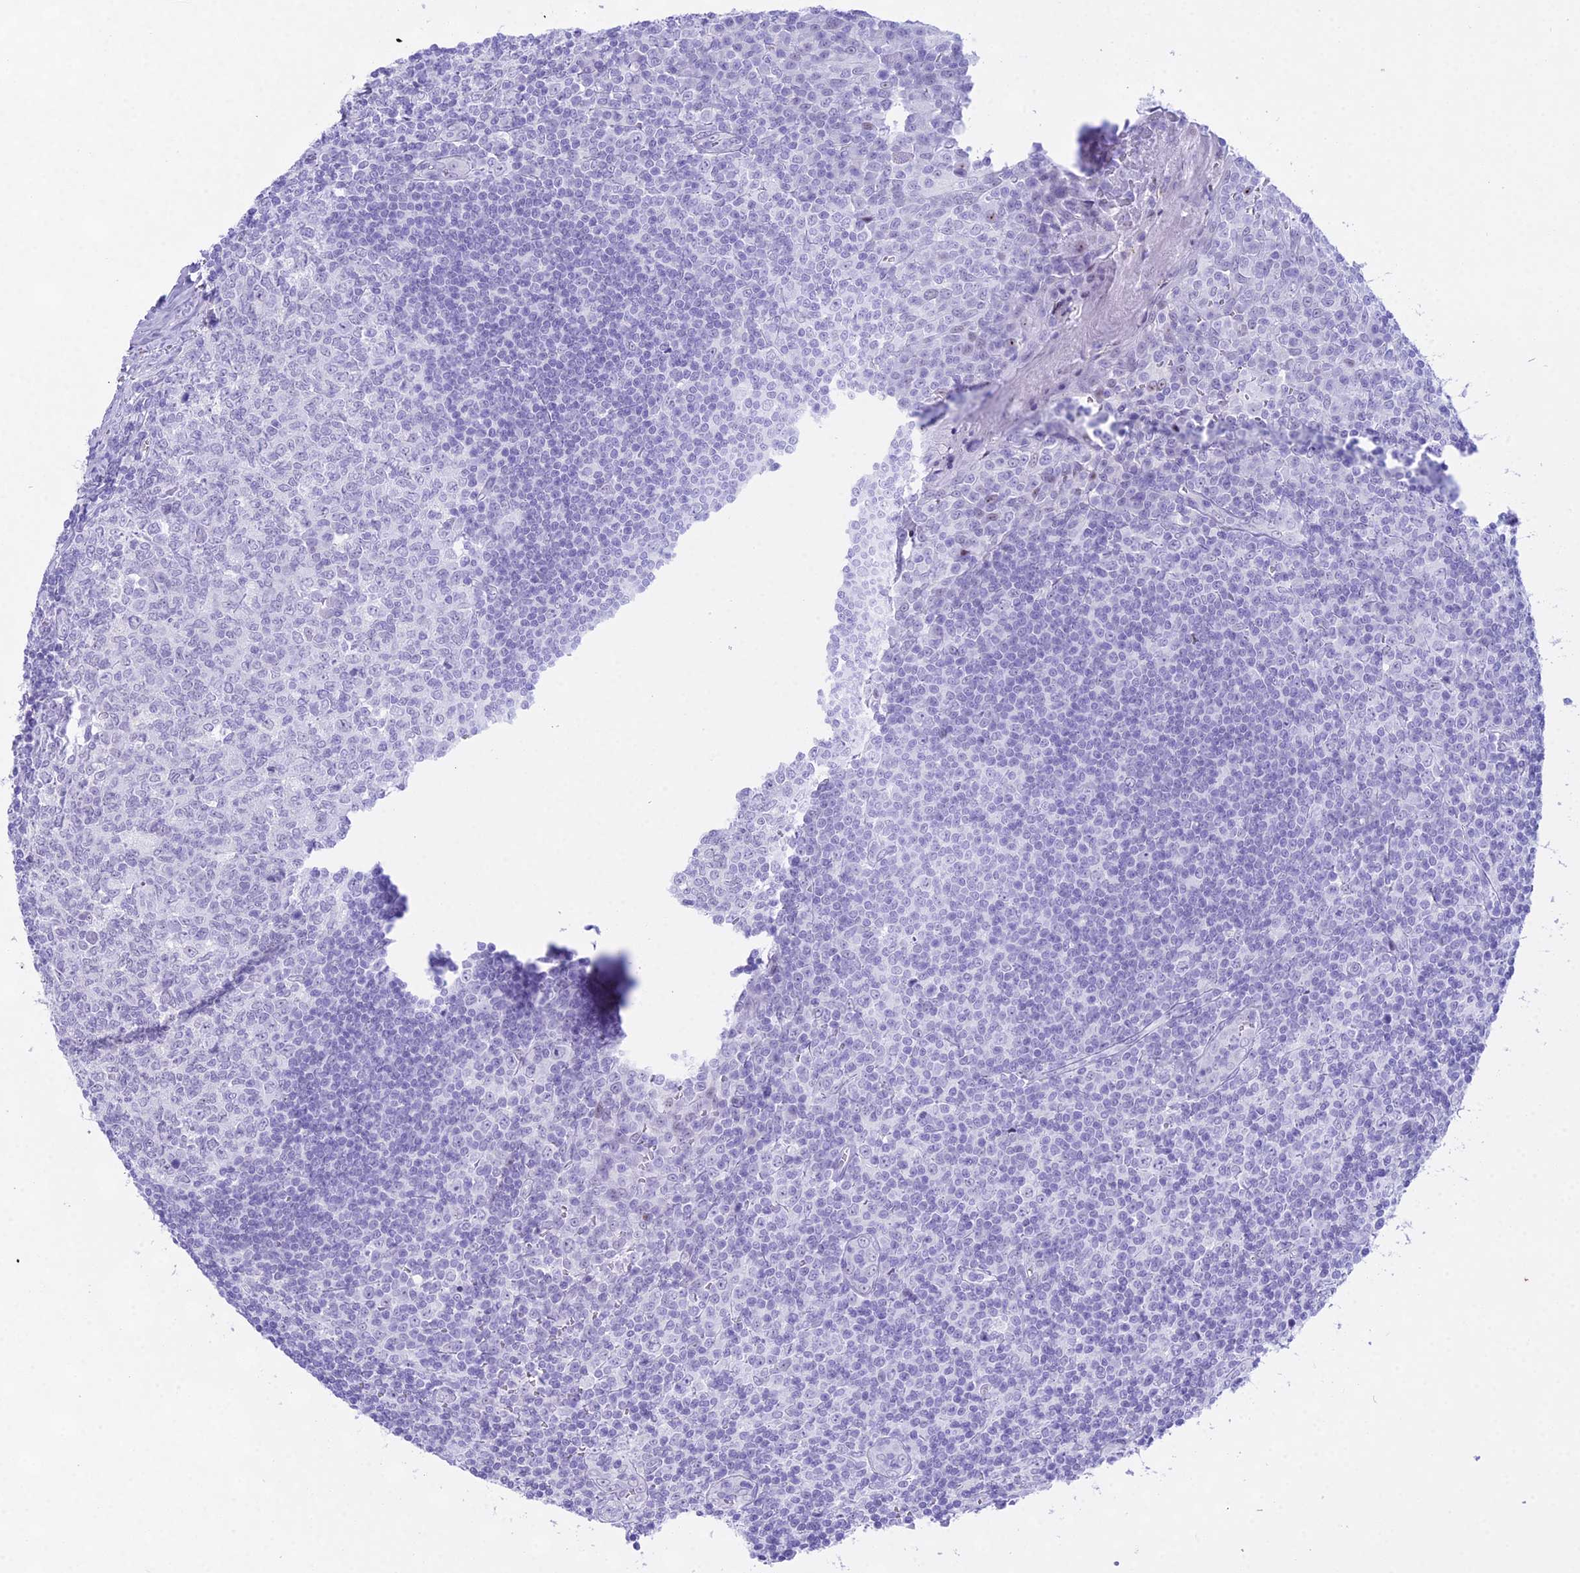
{"staining": {"intensity": "negative", "quantity": "none", "location": "none"}, "tissue": "tonsil", "cell_type": "Germinal center cells", "image_type": "normal", "snomed": [{"axis": "morphology", "description": "Normal tissue, NOS"}, {"axis": "topography", "description": "Tonsil"}], "caption": "Immunohistochemistry (IHC) photomicrograph of unremarkable tonsil: tonsil stained with DAB (3,3'-diaminobenzidine) displays no significant protein positivity in germinal center cells. The staining is performed using DAB brown chromogen with nuclei counter-stained in using hematoxylin.", "gene": "RNPS1", "patient": {"sex": "male", "age": 27}}